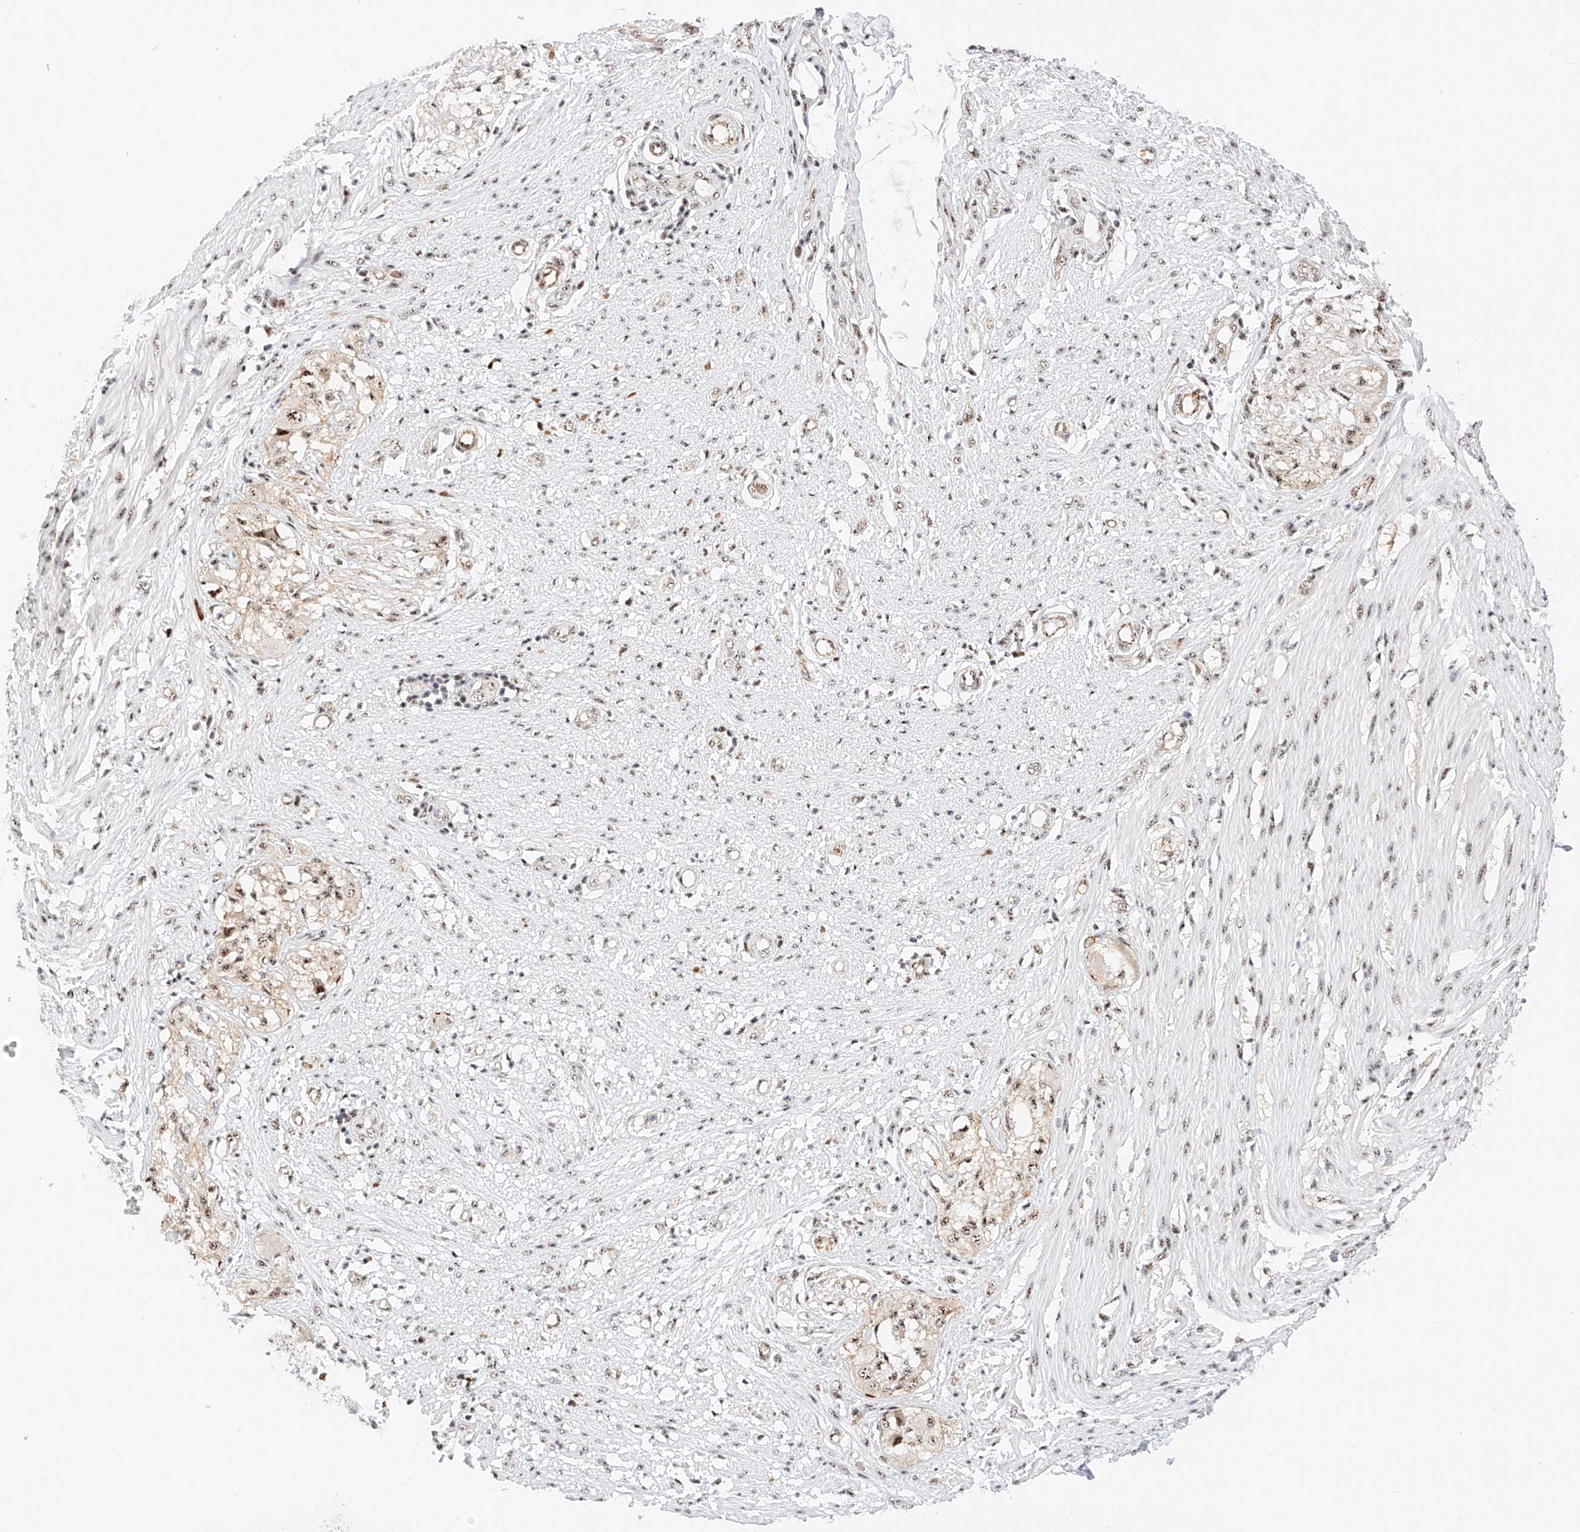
{"staining": {"intensity": "moderate", "quantity": "25%-75%", "location": "nuclear"}, "tissue": "smooth muscle", "cell_type": "Smooth muscle cells", "image_type": "normal", "snomed": [{"axis": "morphology", "description": "Normal tissue, NOS"}, {"axis": "morphology", "description": "Adenocarcinoma, NOS"}, {"axis": "topography", "description": "Colon"}, {"axis": "topography", "description": "Peripheral nerve tissue"}], "caption": "This image exhibits normal smooth muscle stained with immunohistochemistry to label a protein in brown. The nuclear of smooth muscle cells show moderate positivity for the protein. Nuclei are counter-stained blue.", "gene": "ATXN7L2", "patient": {"sex": "male", "age": 14}}